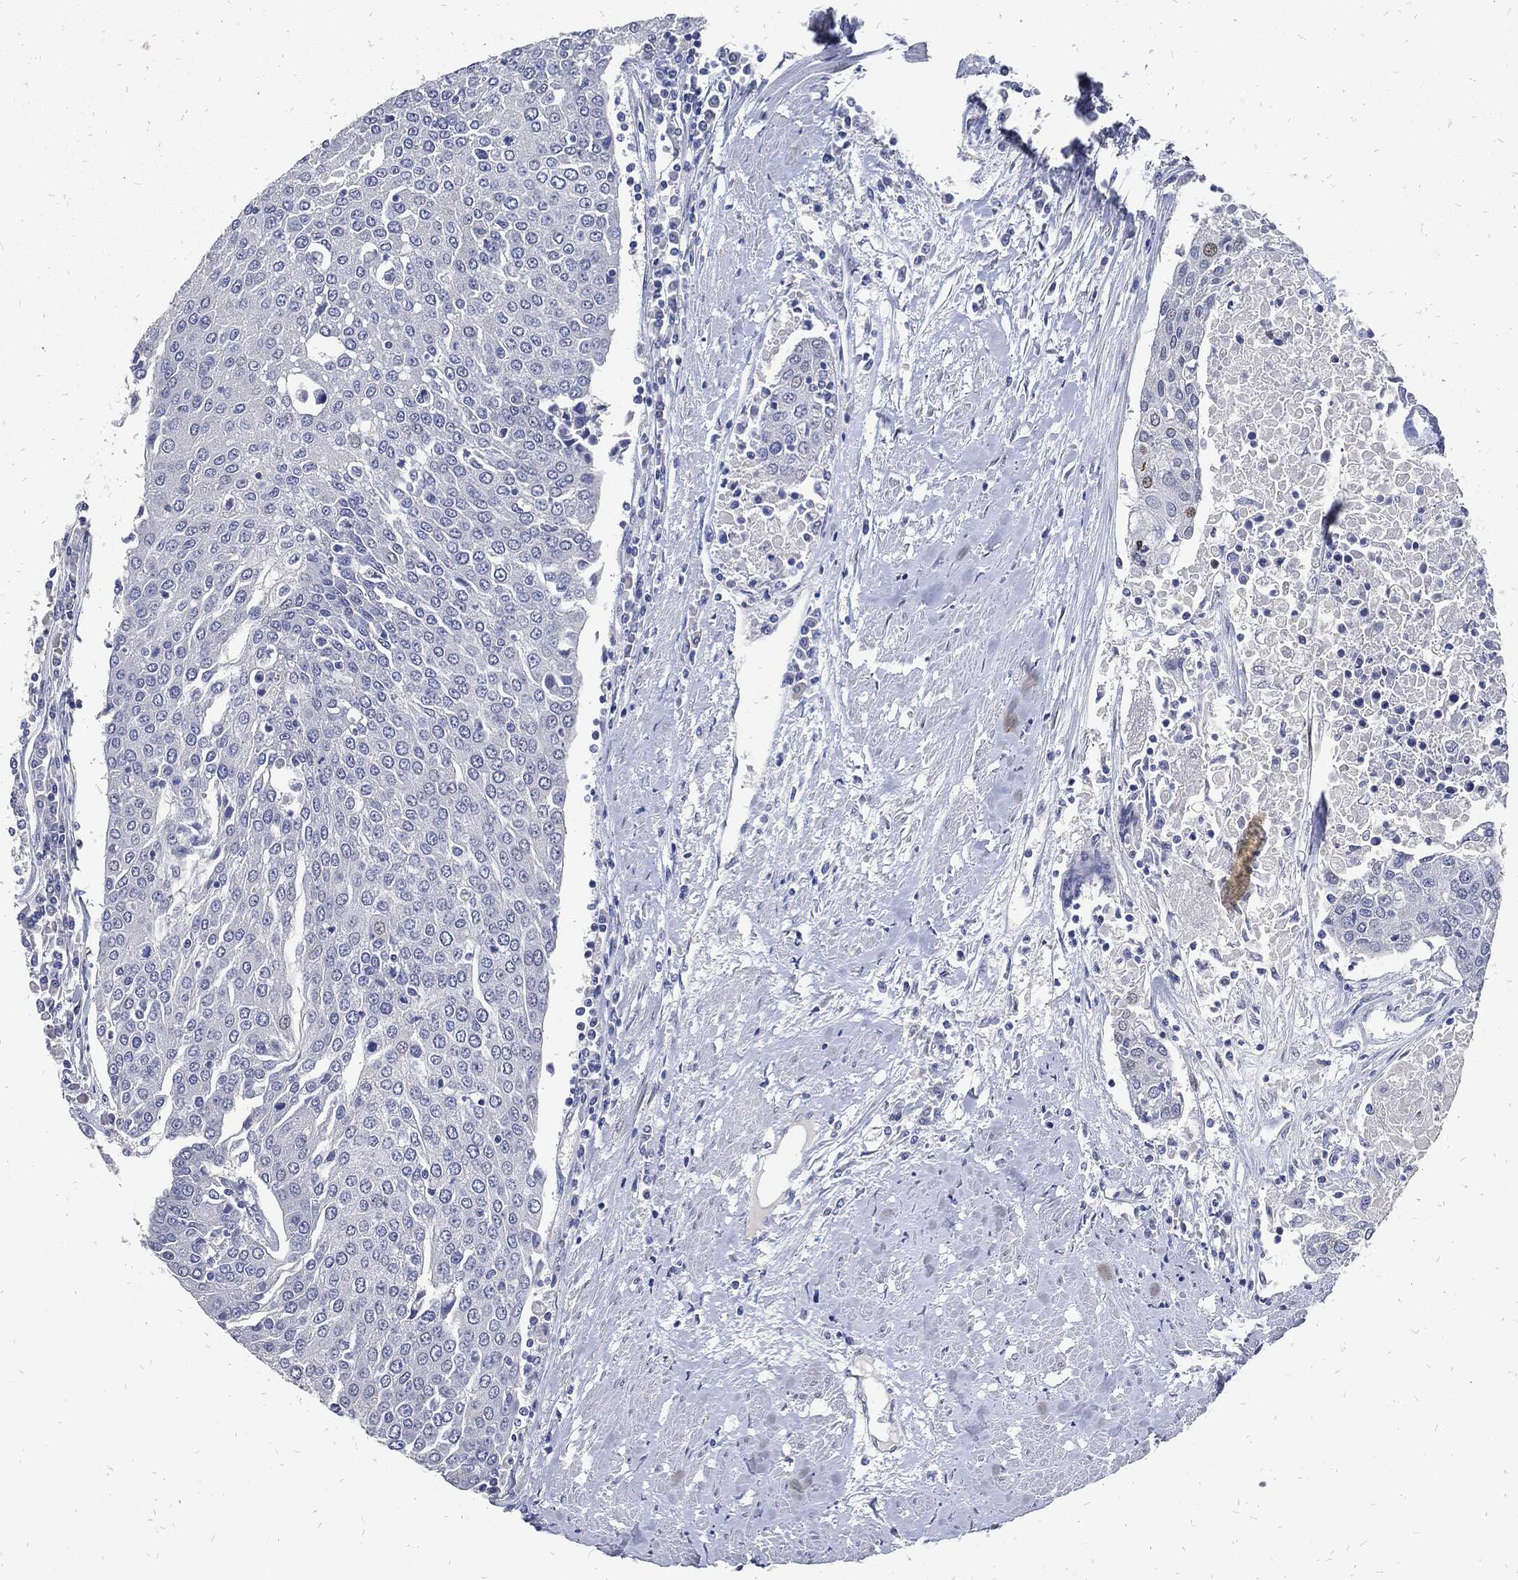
{"staining": {"intensity": "negative", "quantity": "none", "location": "none"}, "tissue": "urothelial cancer", "cell_type": "Tumor cells", "image_type": "cancer", "snomed": [{"axis": "morphology", "description": "Urothelial carcinoma, High grade"}, {"axis": "topography", "description": "Urinary bladder"}], "caption": "Tumor cells show no significant expression in high-grade urothelial carcinoma. The staining is performed using DAB brown chromogen with nuclei counter-stained in using hematoxylin.", "gene": "JUN", "patient": {"sex": "female", "age": 85}}